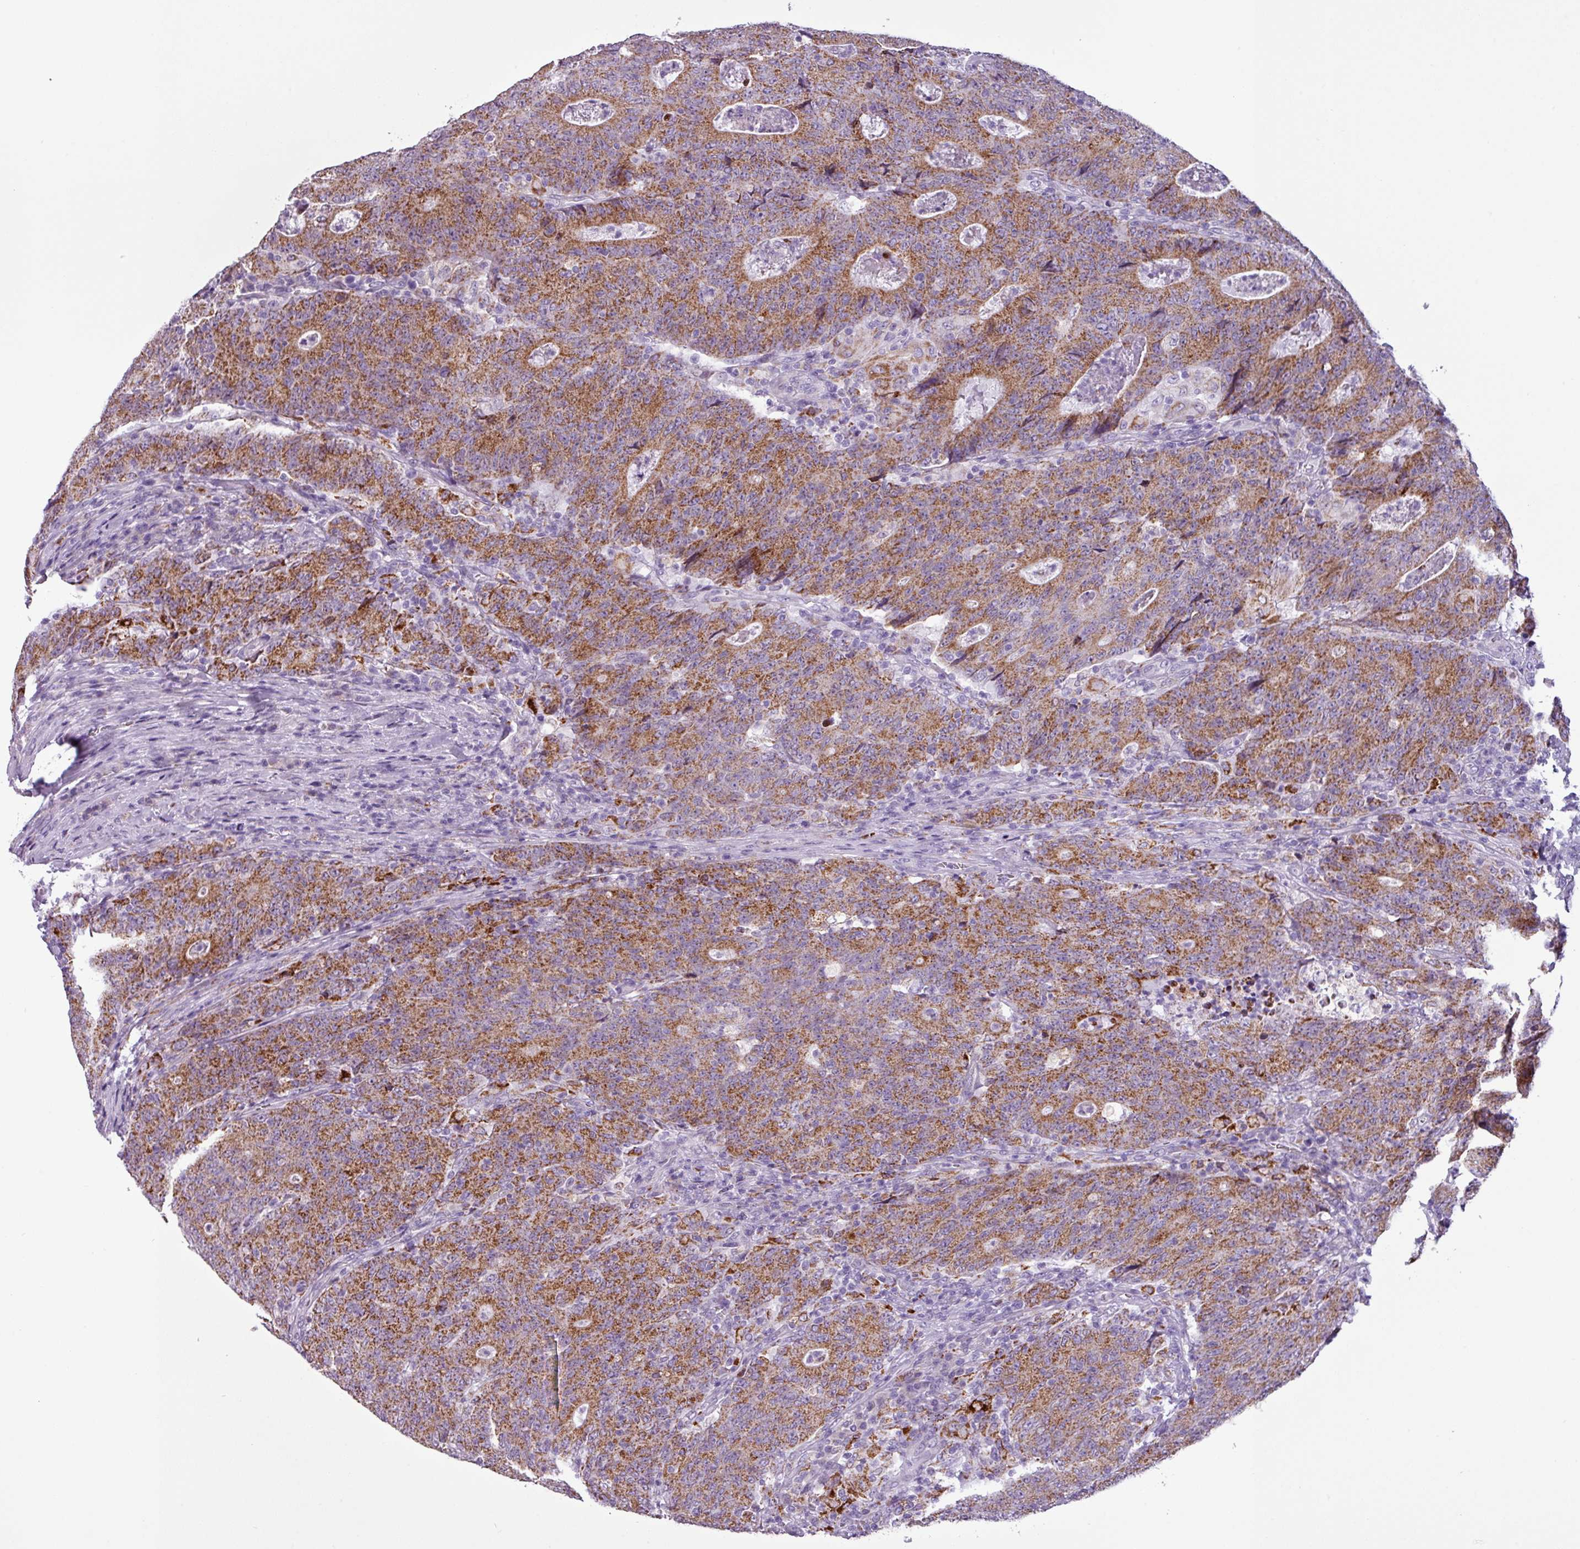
{"staining": {"intensity": "strong", "quantity": ">75%", "location": "cytoplasmic/membranous"}, "tissue": "colorectal cancer", "cell_type": "Tumor cells", "image_type": "cancer", "snomed": [{"axis": "morphology", "description": "Adenocarcinoma, NOS"}, {"axis": "topography", "description": "Colon"}], "caption": "Adenocarcinoma (colorectal) stained for a protein displays strong cytoplasmic/membranous positivity in tumor cells.", "gene": "ZNF667", "patient": {"sex": "female", "age": 75}}